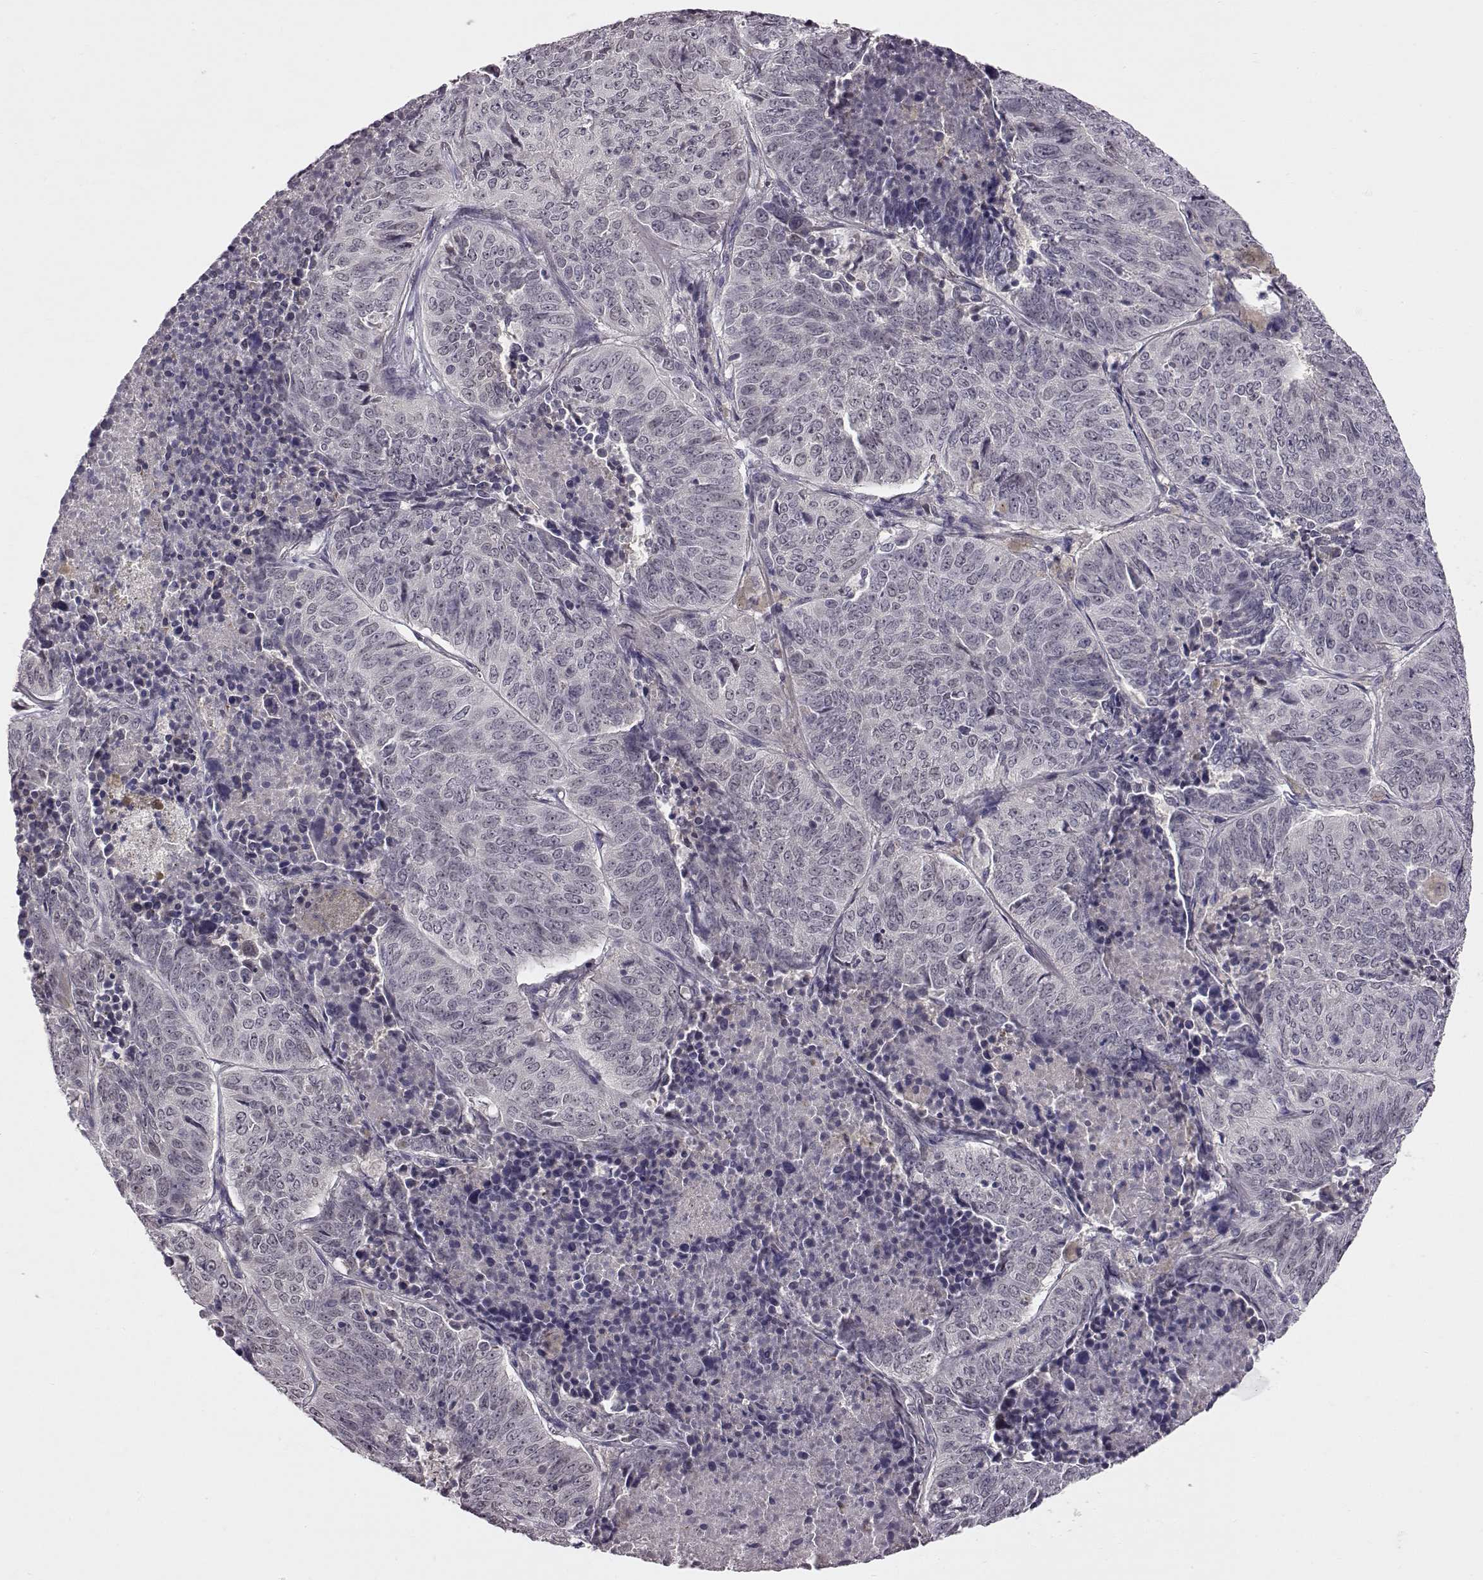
{"staining": {"intensity": "negative", "quantity": "none", "location": "none"}, "tissue": "lung cancer", "cell_type": "Tumor cells", "image_type": "cancer", "snomed": [{"axis": "morphology", "description": "Normal tissue, NOS"}, {"axis": "morphology", "description": "Squamous cell carcinoma, NOS"}, {"axis": "topography", "description": "Bronchus"}, {"axis": "topography", "description": "Lung"}], "caption": "High power microscopy photomicrograph of an immunohistochemistry micrograph of lung cancer (squamous cell carcinoma), revealing no significant positivity in tumor cells.", "gene": "C10orf62", "patient": {"sex": "male", "age": 64}}